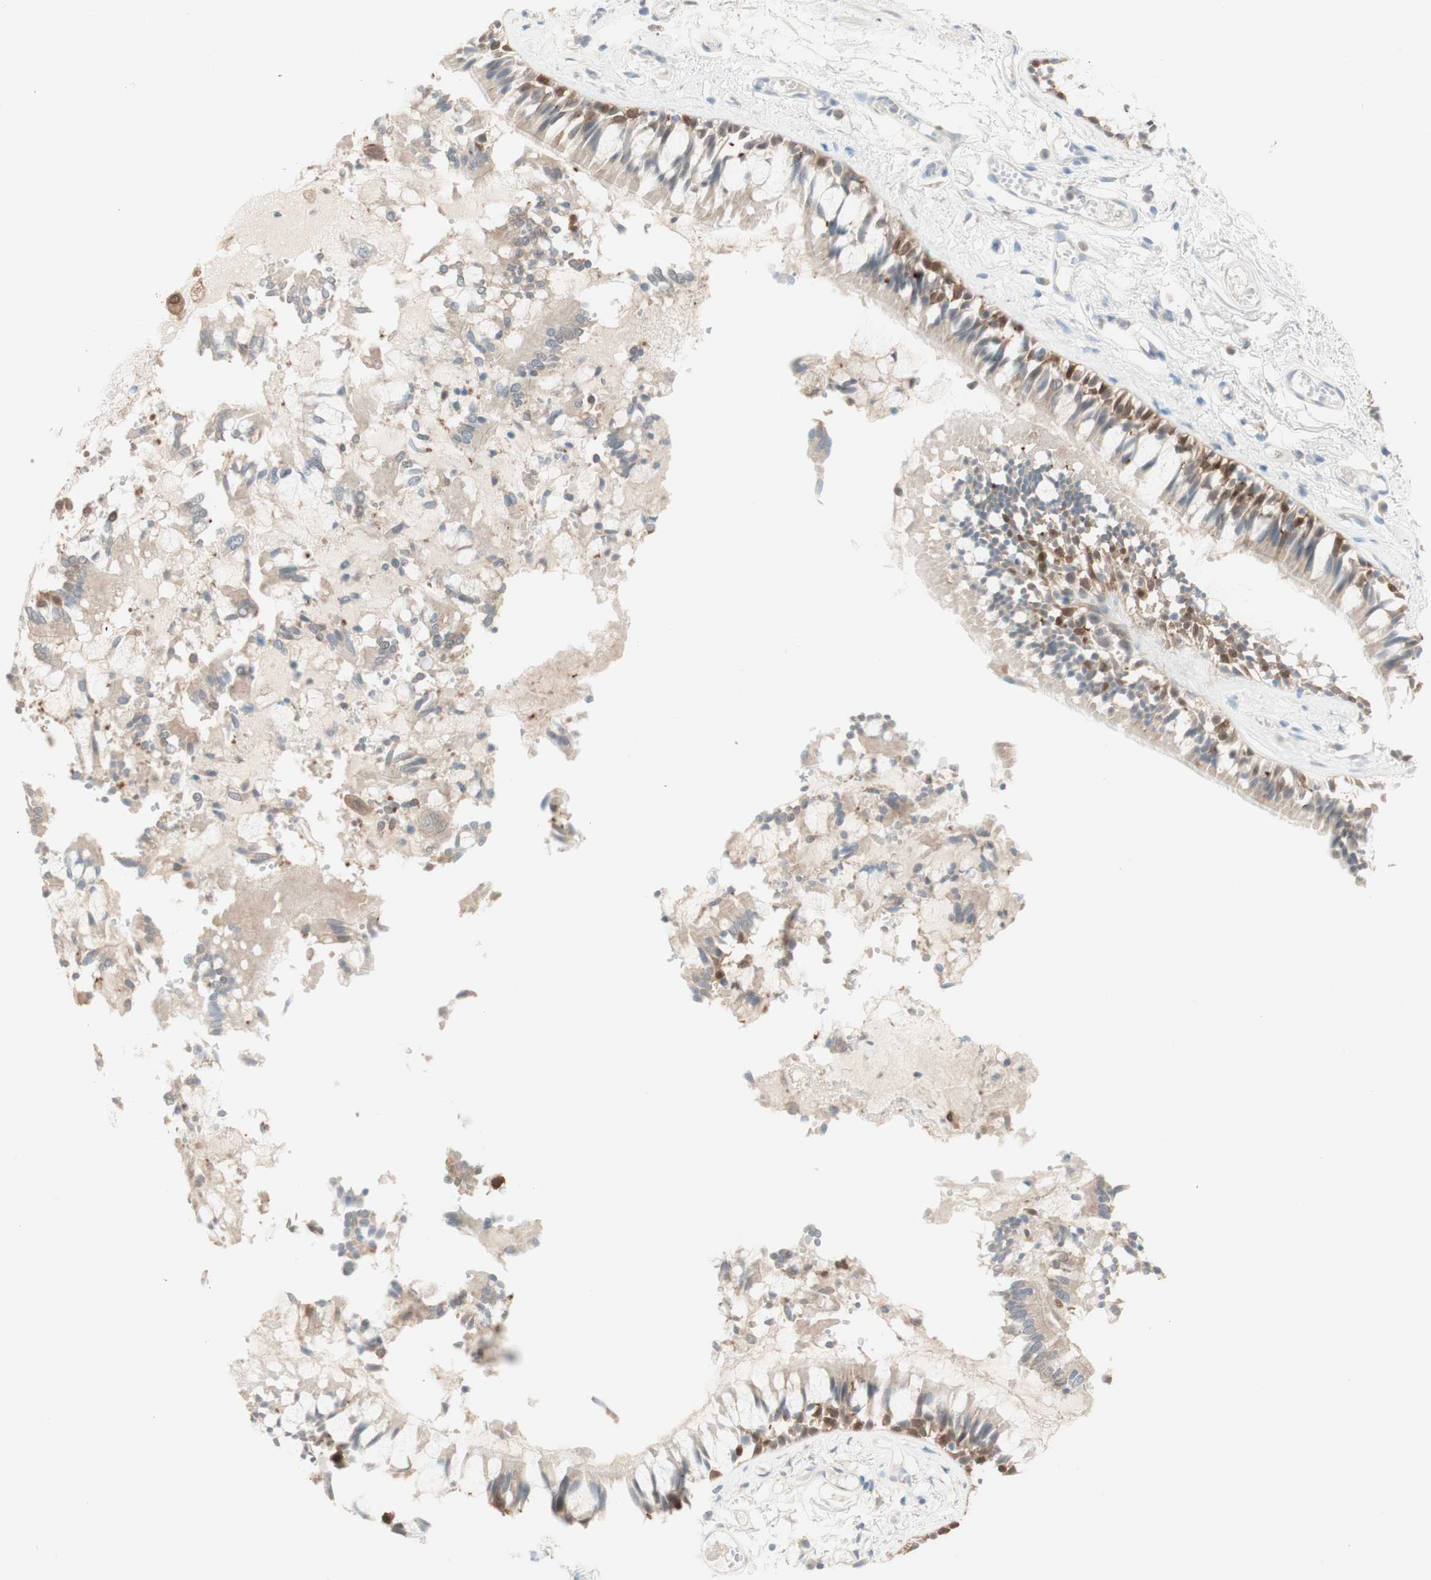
{"staining": {"intensity": "moderate", "quantity": "25%-75%", "location": "cytoplasmic/membranous"}, "tissue": "bronchus", "cell_type": "Respiratory epithelial cells", "image_type": "normal", "snomed": [{"axis": "morphology", "description": "Normal tissue, NOS"}, {"axis": "morphology", "description": "Inflammation, NOS"}, {"axis": "topography", "description": "Cartilage tissue"}, {"axis": "topography", "description": "Lung"}], "caption": "This image displays normal bronchus stained with immunohistochemistry to label a protein in brown. The cytoplasmic/membranous of respiratory epithelial cells show moderate positivity for the protein. Nuclei are counter-stained blue.", "gene": "COMT", "patient": {"sex": "male", "age": 71}}